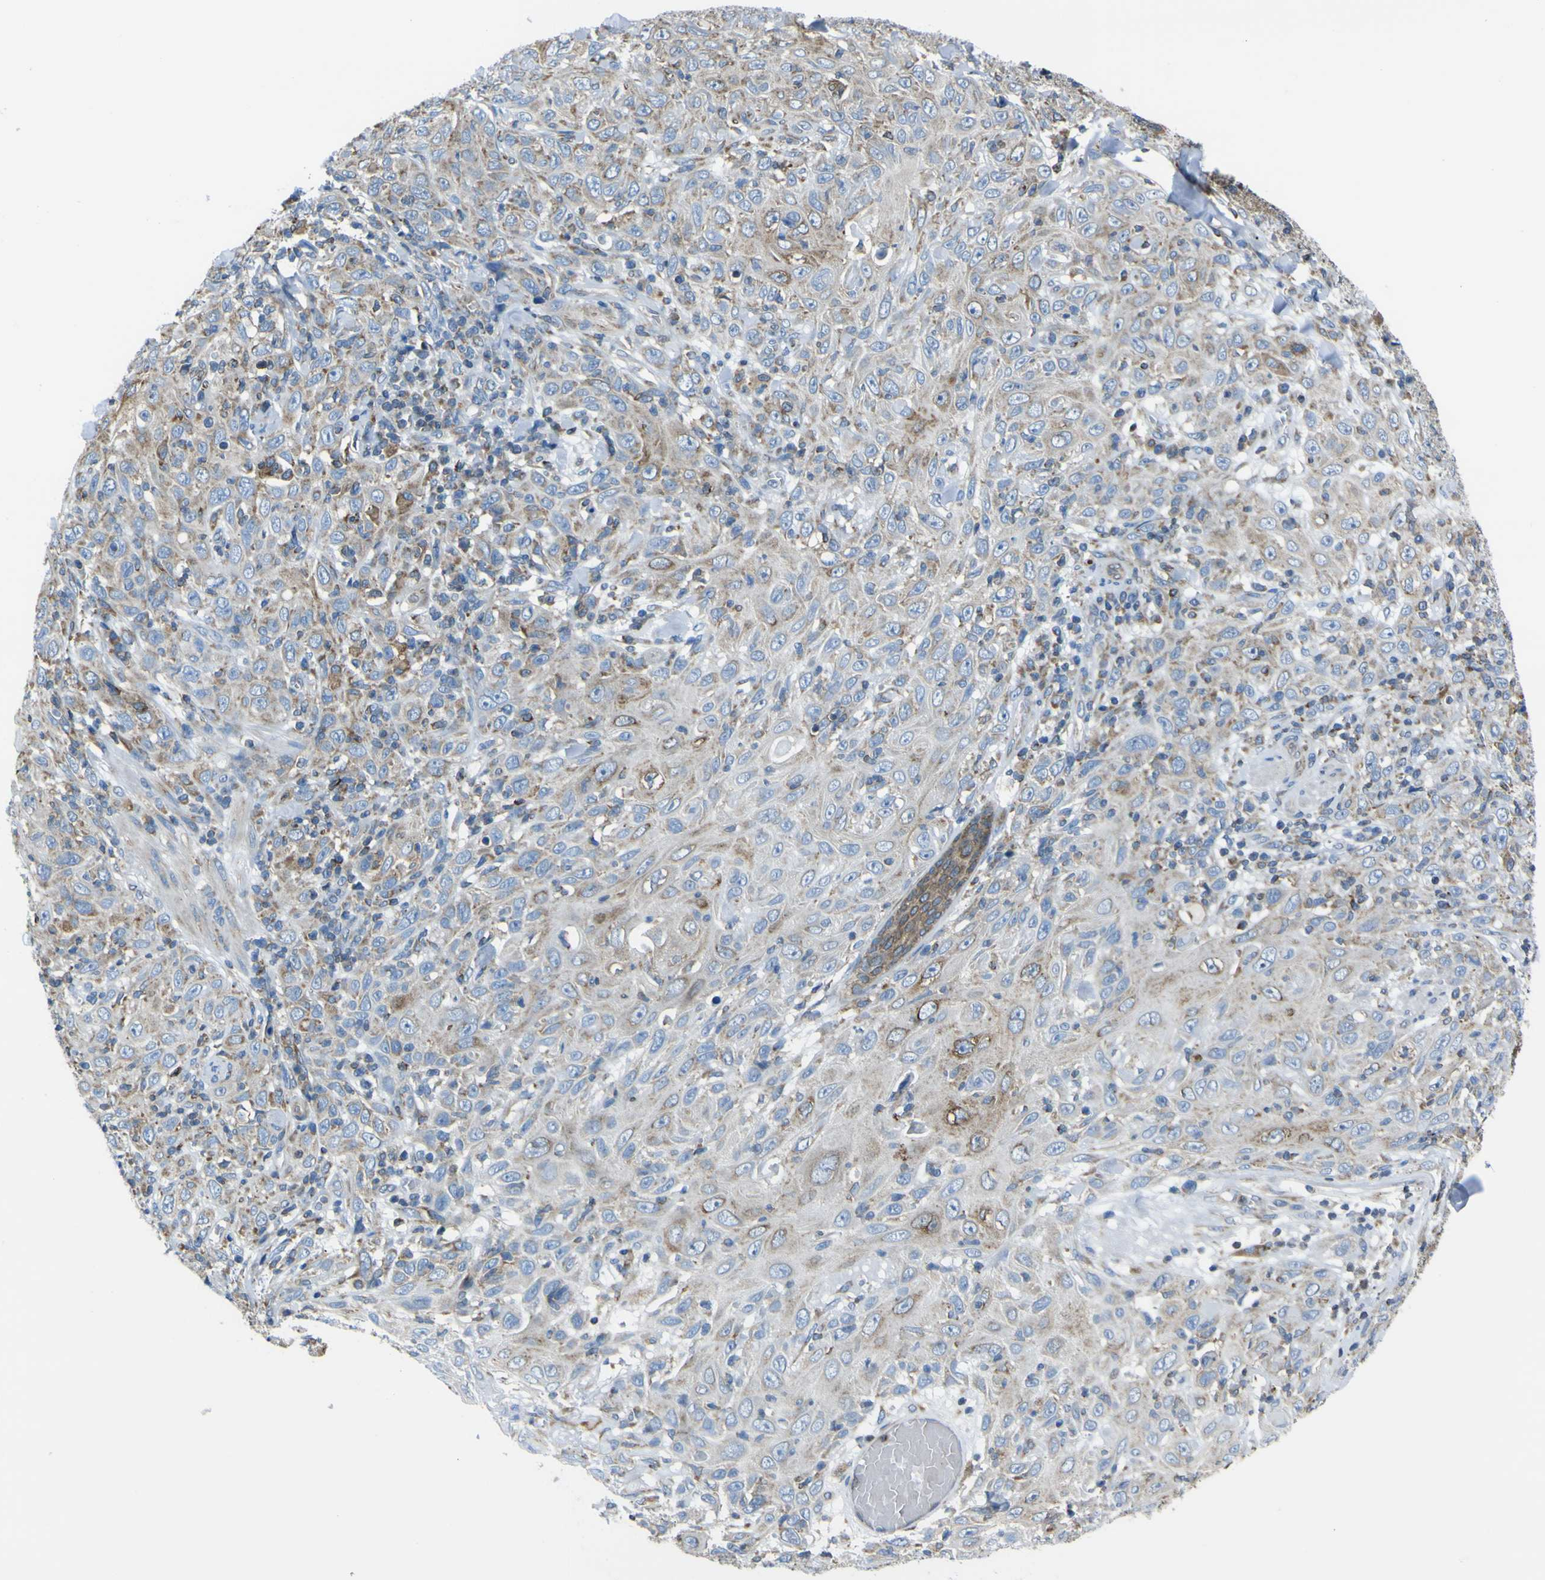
{"staining": {"intensity": "weak", "quantity": ">75%", "location": "cytoplasmic/membranous"}, "tissue": "skin cancer", "cell_type": "Tumor cells", "image_type": "cancer", "snomed": [{"axis": "morphology", "description": "Squamous cell carcinoma, NOS"}, {"axis": "topography", "description": "Skin"}], "caption": "High-power microscopy captured an IHC histopathology image of squamous cell carcinoma (skin), revealing weak cytoplasmic/membranous expression in about >75% of tumor cells.", "gene": "STIM1", "patient": {"sex": "female", "age": 88}}